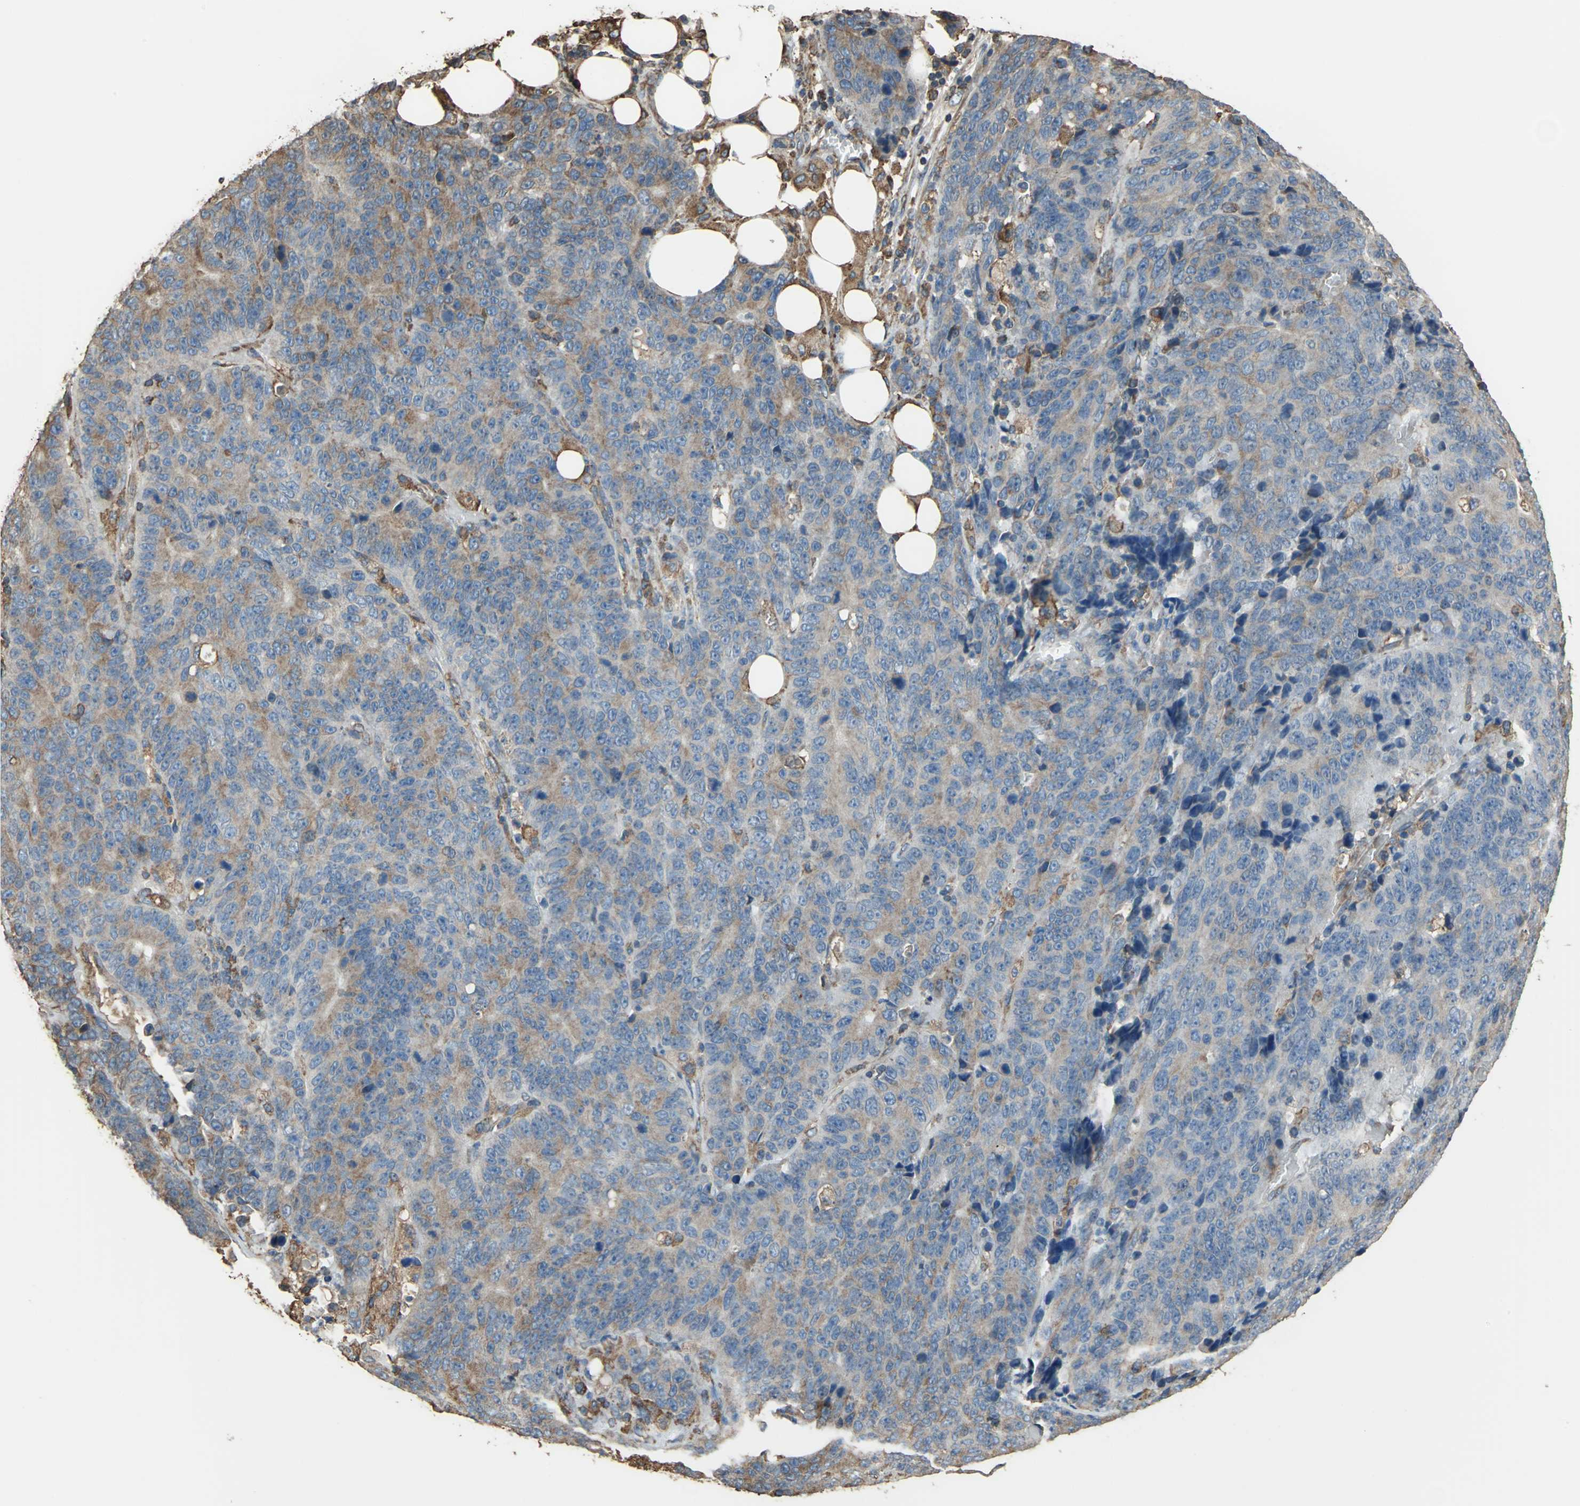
{"staining": {"intensity": "moderate", "quantity": ">75%", "location": "cytoplasmic/membranous"}, "tissue": "colorectal cancer", "cell_type": "Tumor cells", "image_type": "cancer", "snomed": [{"axis": "morphology", "description": "Adenocarcinoma, NOS"}, {"axis": "topography", "description": "Colon"}], "caption": "Colorectal adenocarcinoma tissue displays moderate cytoplasmic/membranous positivity in about >75% of tumor cells", "gene": "GPANK1", "patient": {"sex": "female", "age": 86}}